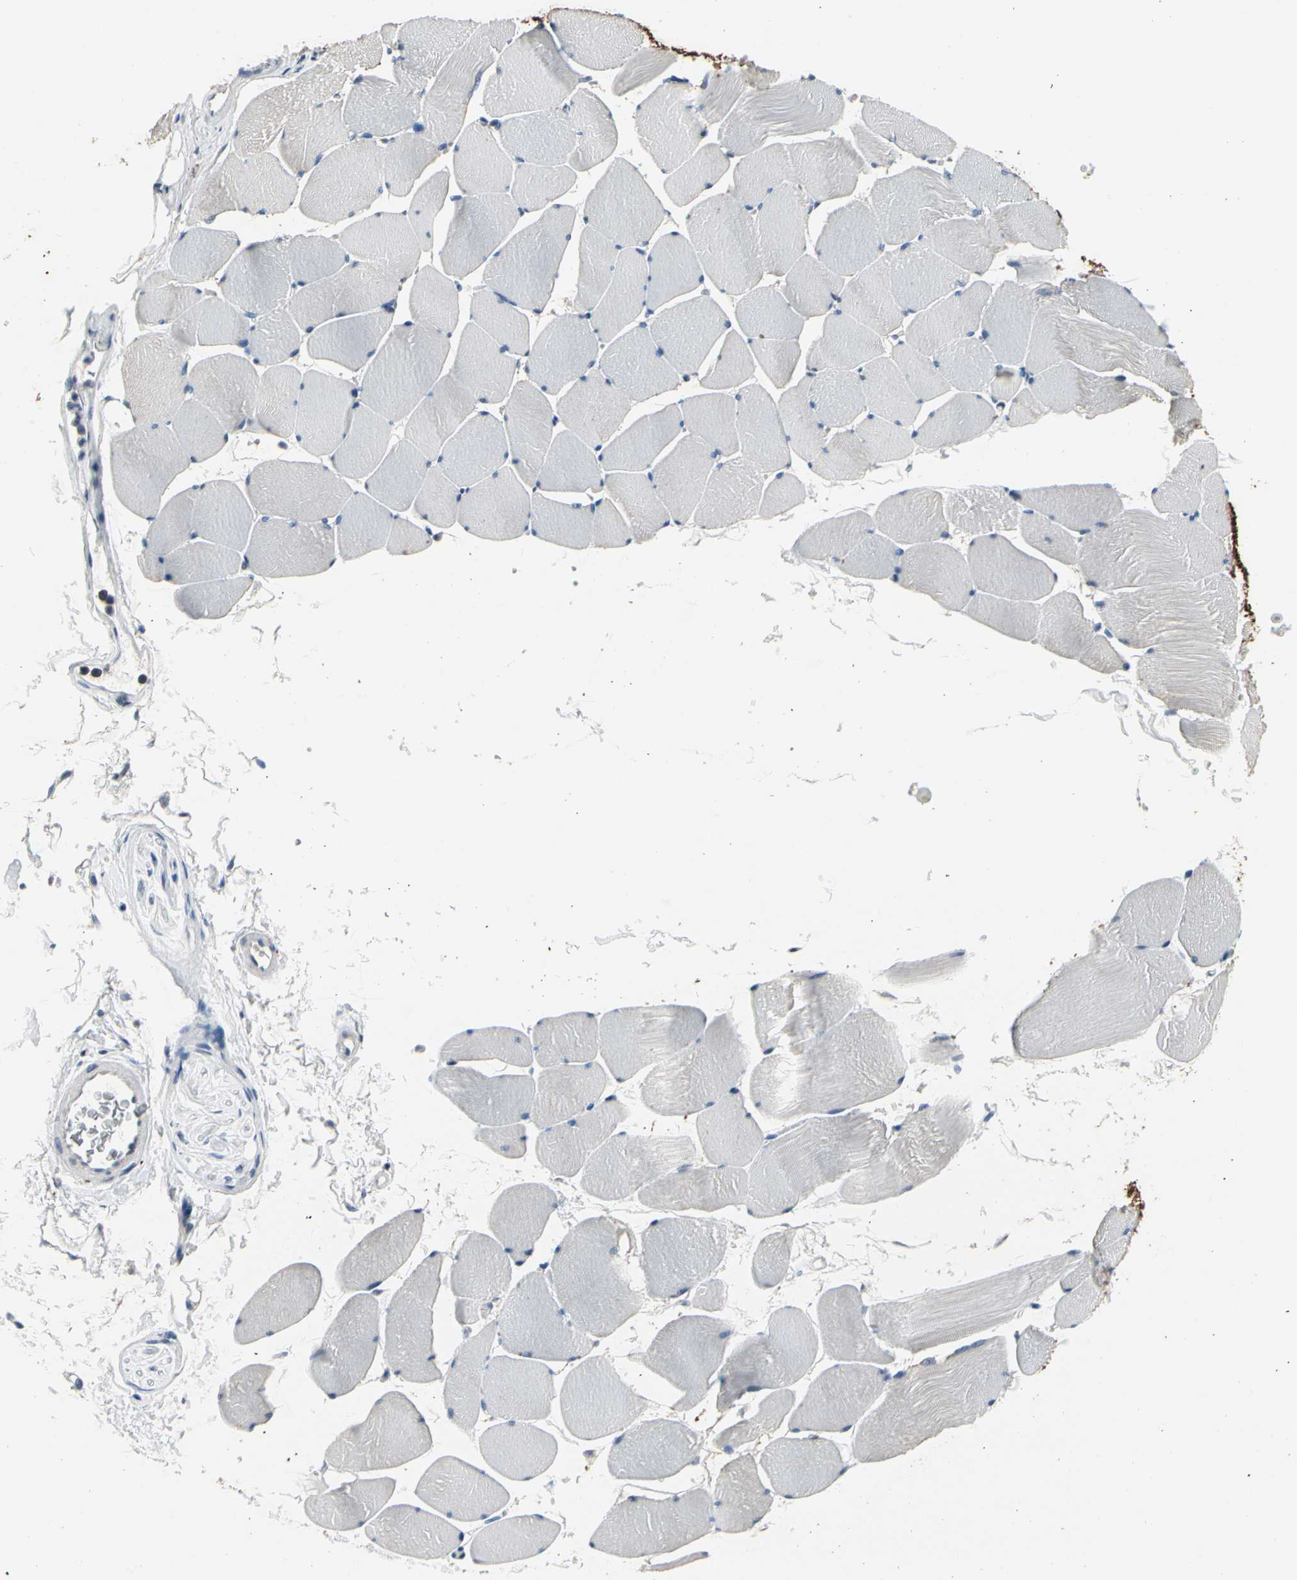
{"staining": {"intensity": "weak", "quantity": "<25%", "location": "cytoplasmic/membranous"}, "tissue": "skeletal muscle", "cell_type": "Myocytes", "image_type": "normal", "snomed": [{"axis": "morphology", "description": "Normal tissue, NOS"}, {"axis": "topography", "description": "Skeletal muscle"}], "caption": "This is an immunohistochemistry image of normal human skeletal muscle. There is no staining in myocytes.", "gene": "SV2A", "patient": {"sex": "male", "age": 62}}